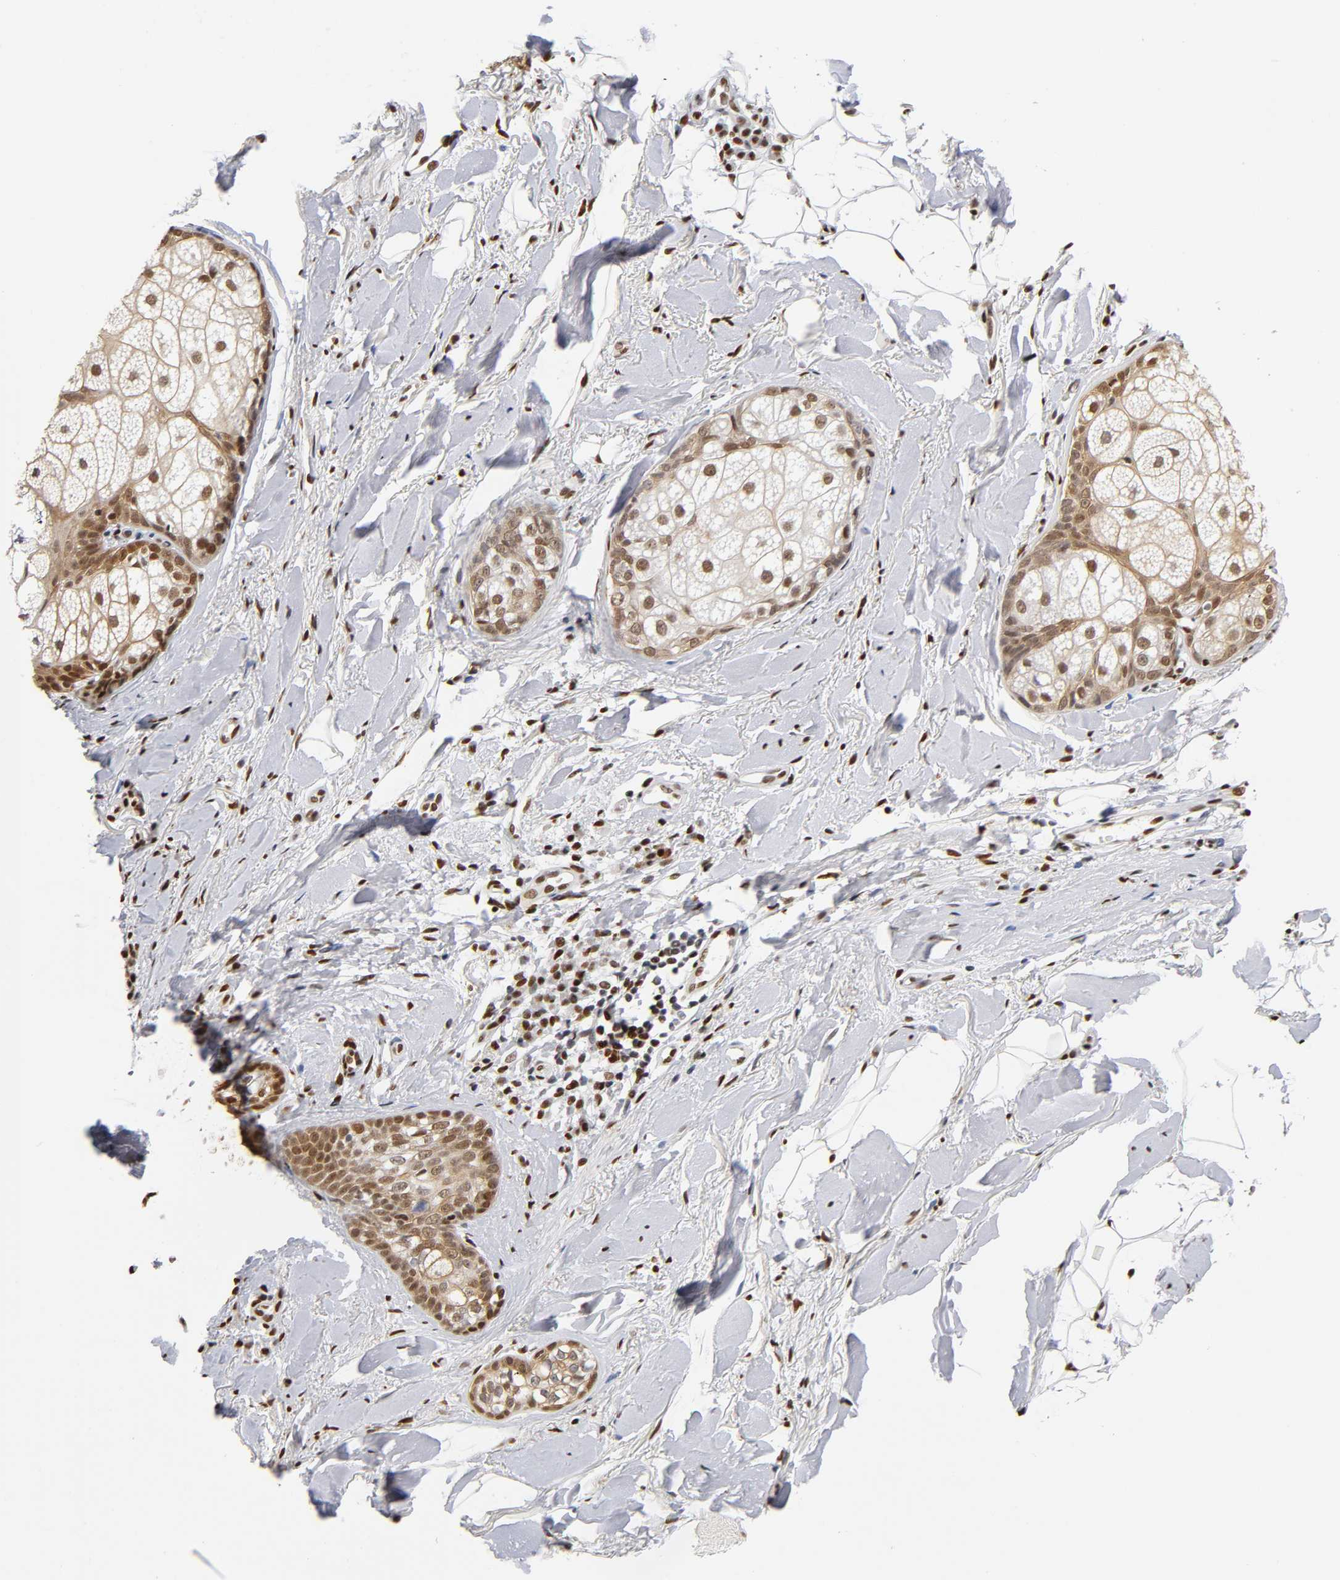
{"staining": {"intensity": "moderate", "quantity": ">75%", "location": "cytoplasmic/membranous,nuclear"}, "tissue": "skin cancer", "cell_type": "Tumor cells", "image_type": "cancer", "snomed": [{"axis": "morphology", "description": "Normal tissue, NOS"}, {"axis": "morphology", "description": "Basal cell carcinoma"}, {"axis": "topography", "description": "Skin"}], "caption": "Immunohistochemistry (DAB (3,3'-diaminobenzidine)) staining of human skin basal cell carcinoma shows moderate cytoplasmic/membranous and nuclear protein positivity in about >75% of tumor cells. The protein of interest is stained brown, and the nuclei are stained in blue (DAB IHC with brightfield microscopy, high magnification).", "gene": "NR3C1", "patient": {"sex": "female", "age": 69}}